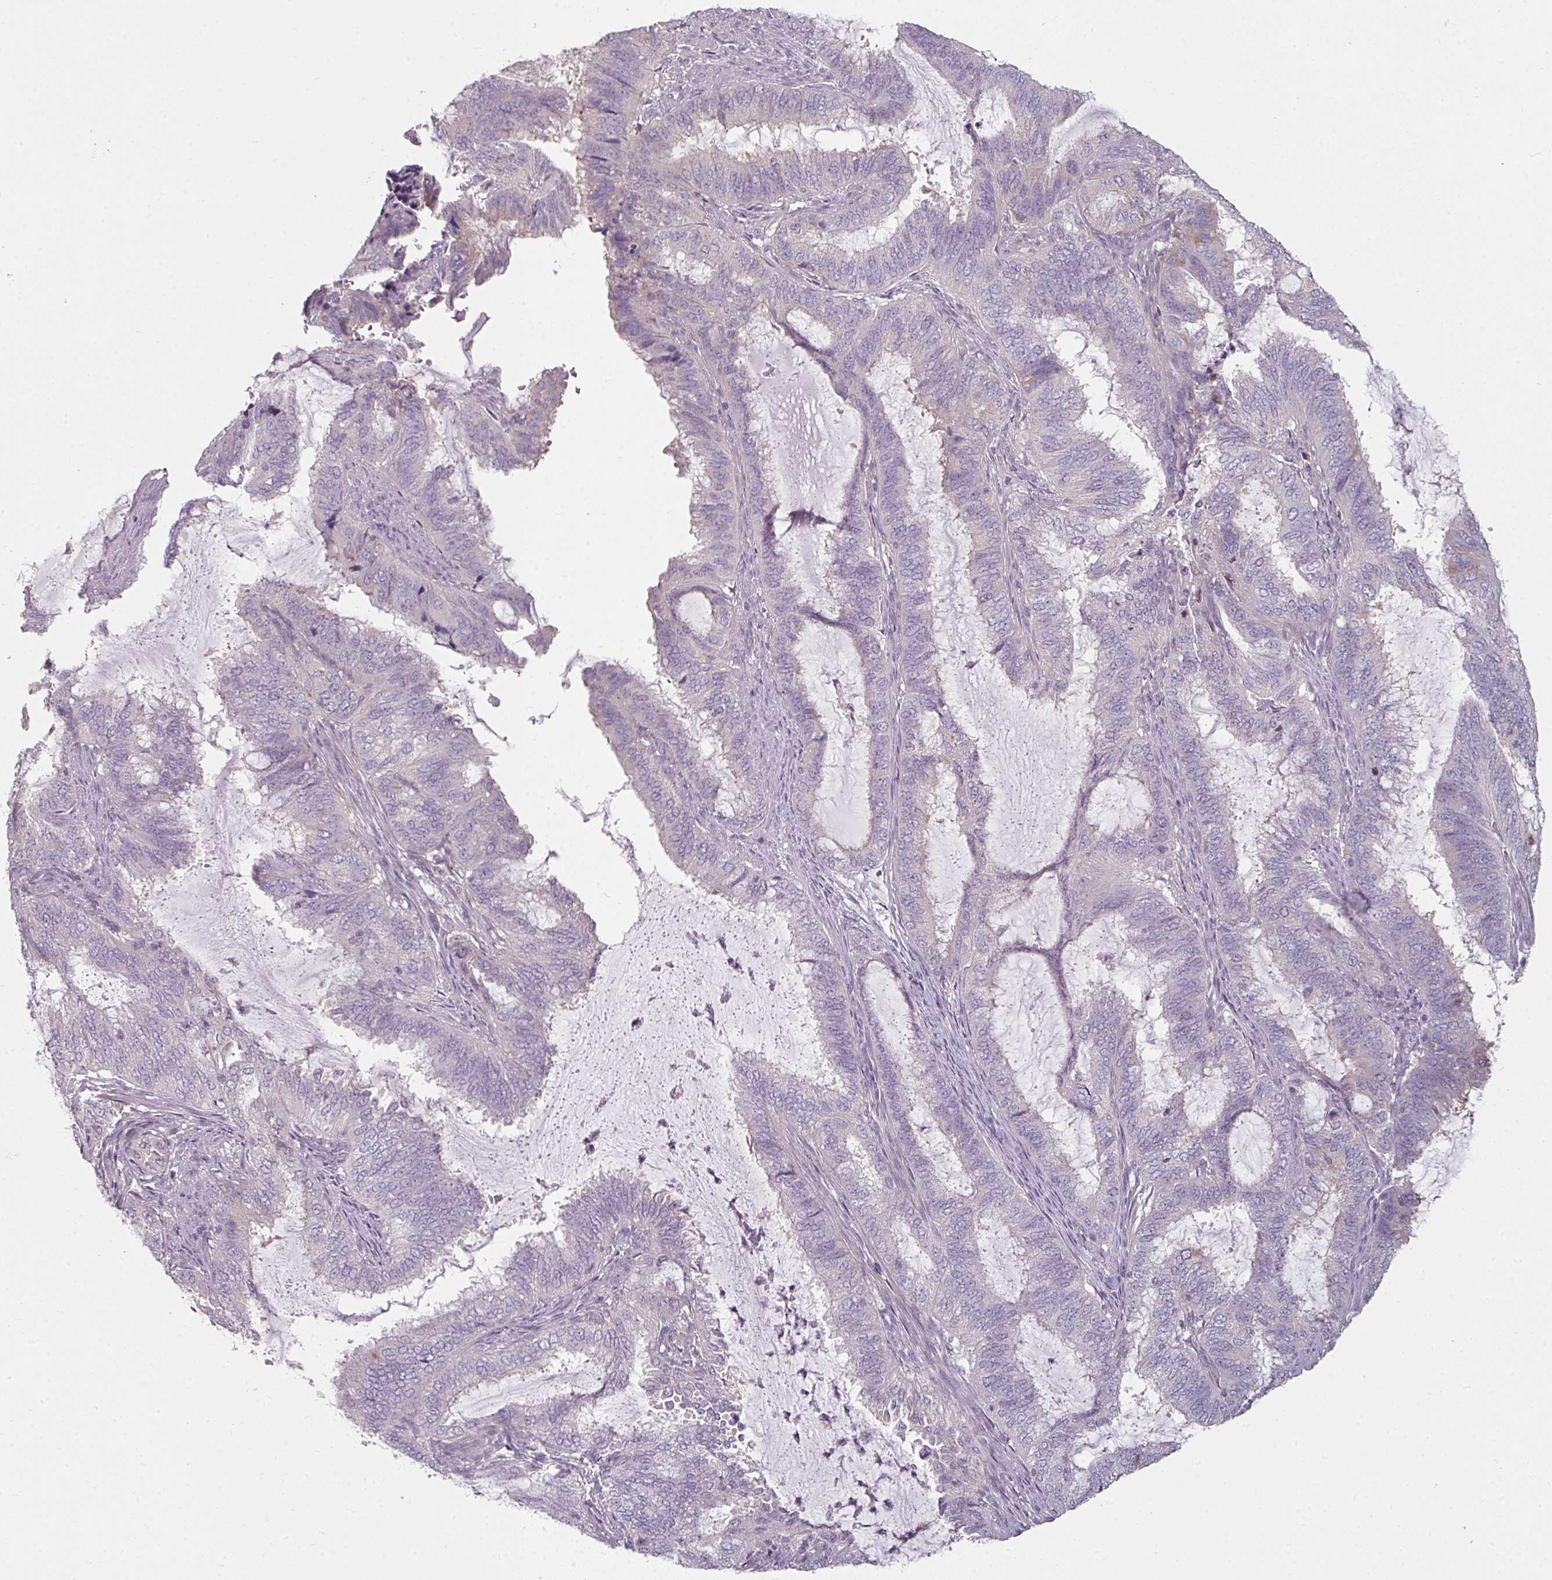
{"staining": {"intensity": "weak", "quantity": "<25%", "location": "cytoplasmic/membranous"}, "tissue": "endometrial cancer", "cell_type": "Tumor cells", "image_type": "cancer", "snomed": [{"axis": "morphology", "description": "Adenocarcinoma, NOS"}, {"axis": "topography", "description": "Endometrium"}], "caption": "This is a histopathology image of IHC staining of endometrial cancer, which shows no expression in tumor cells.", "gene": "C19orf33", "patient": {"sex": "female", "age": 51}}